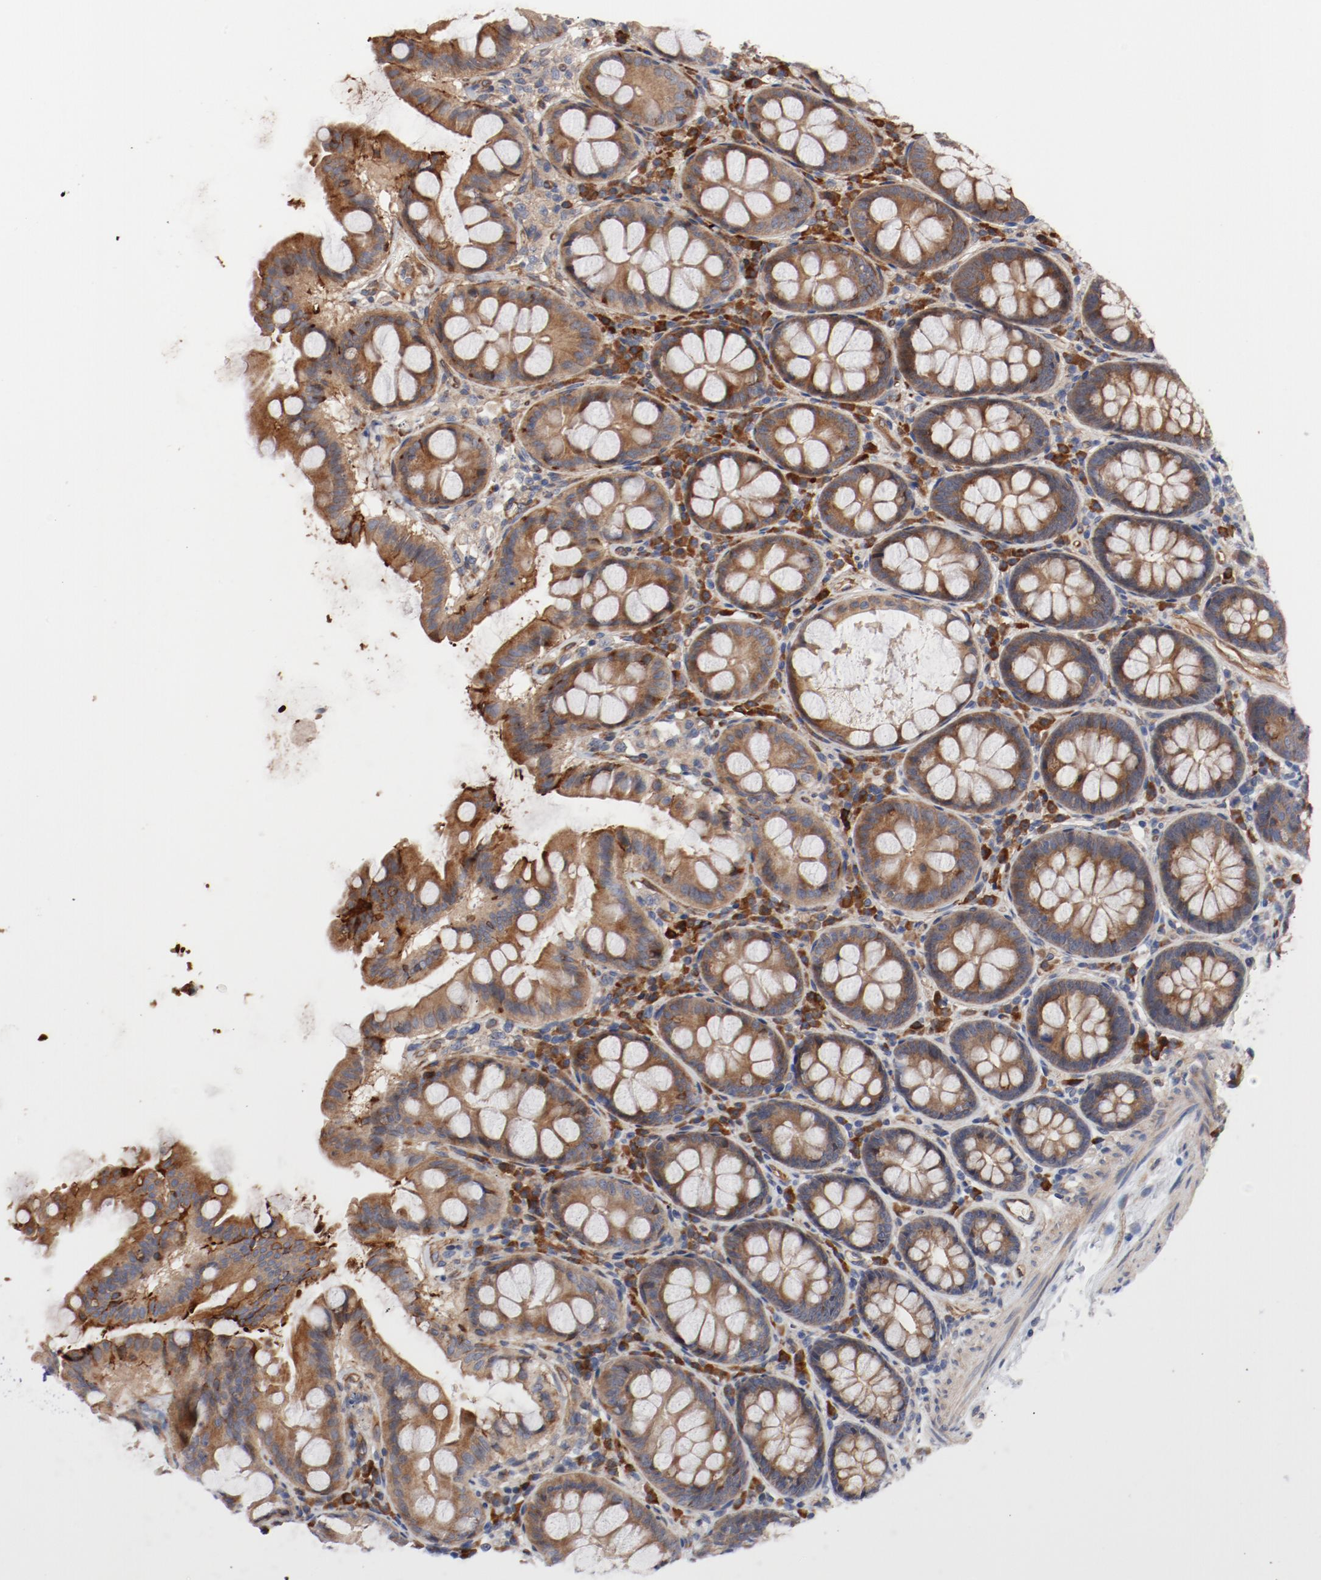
{"staining": {"intensity": "moderate", "quantity": ">75%", "location": "cytoplasmic/membranous"}, "tissue": "colon", "cell_type": "Endothelial cells", "image_type": "normal", "snomed": [{"axis": "morphology", "description": "Normal tissue, NOS"}, {"axis": "topography", "description": "Colon"}], "caption": "Immunohistochemical staining of benign human colon exhibits moderate cytoplasmic/membranous protein expression in approximately >75% of endothelial cells. (IHC, brightfield microscopy, high magnification).", "gene": "PITPNM2", "patient": {"sex": "female", "age": 61}}